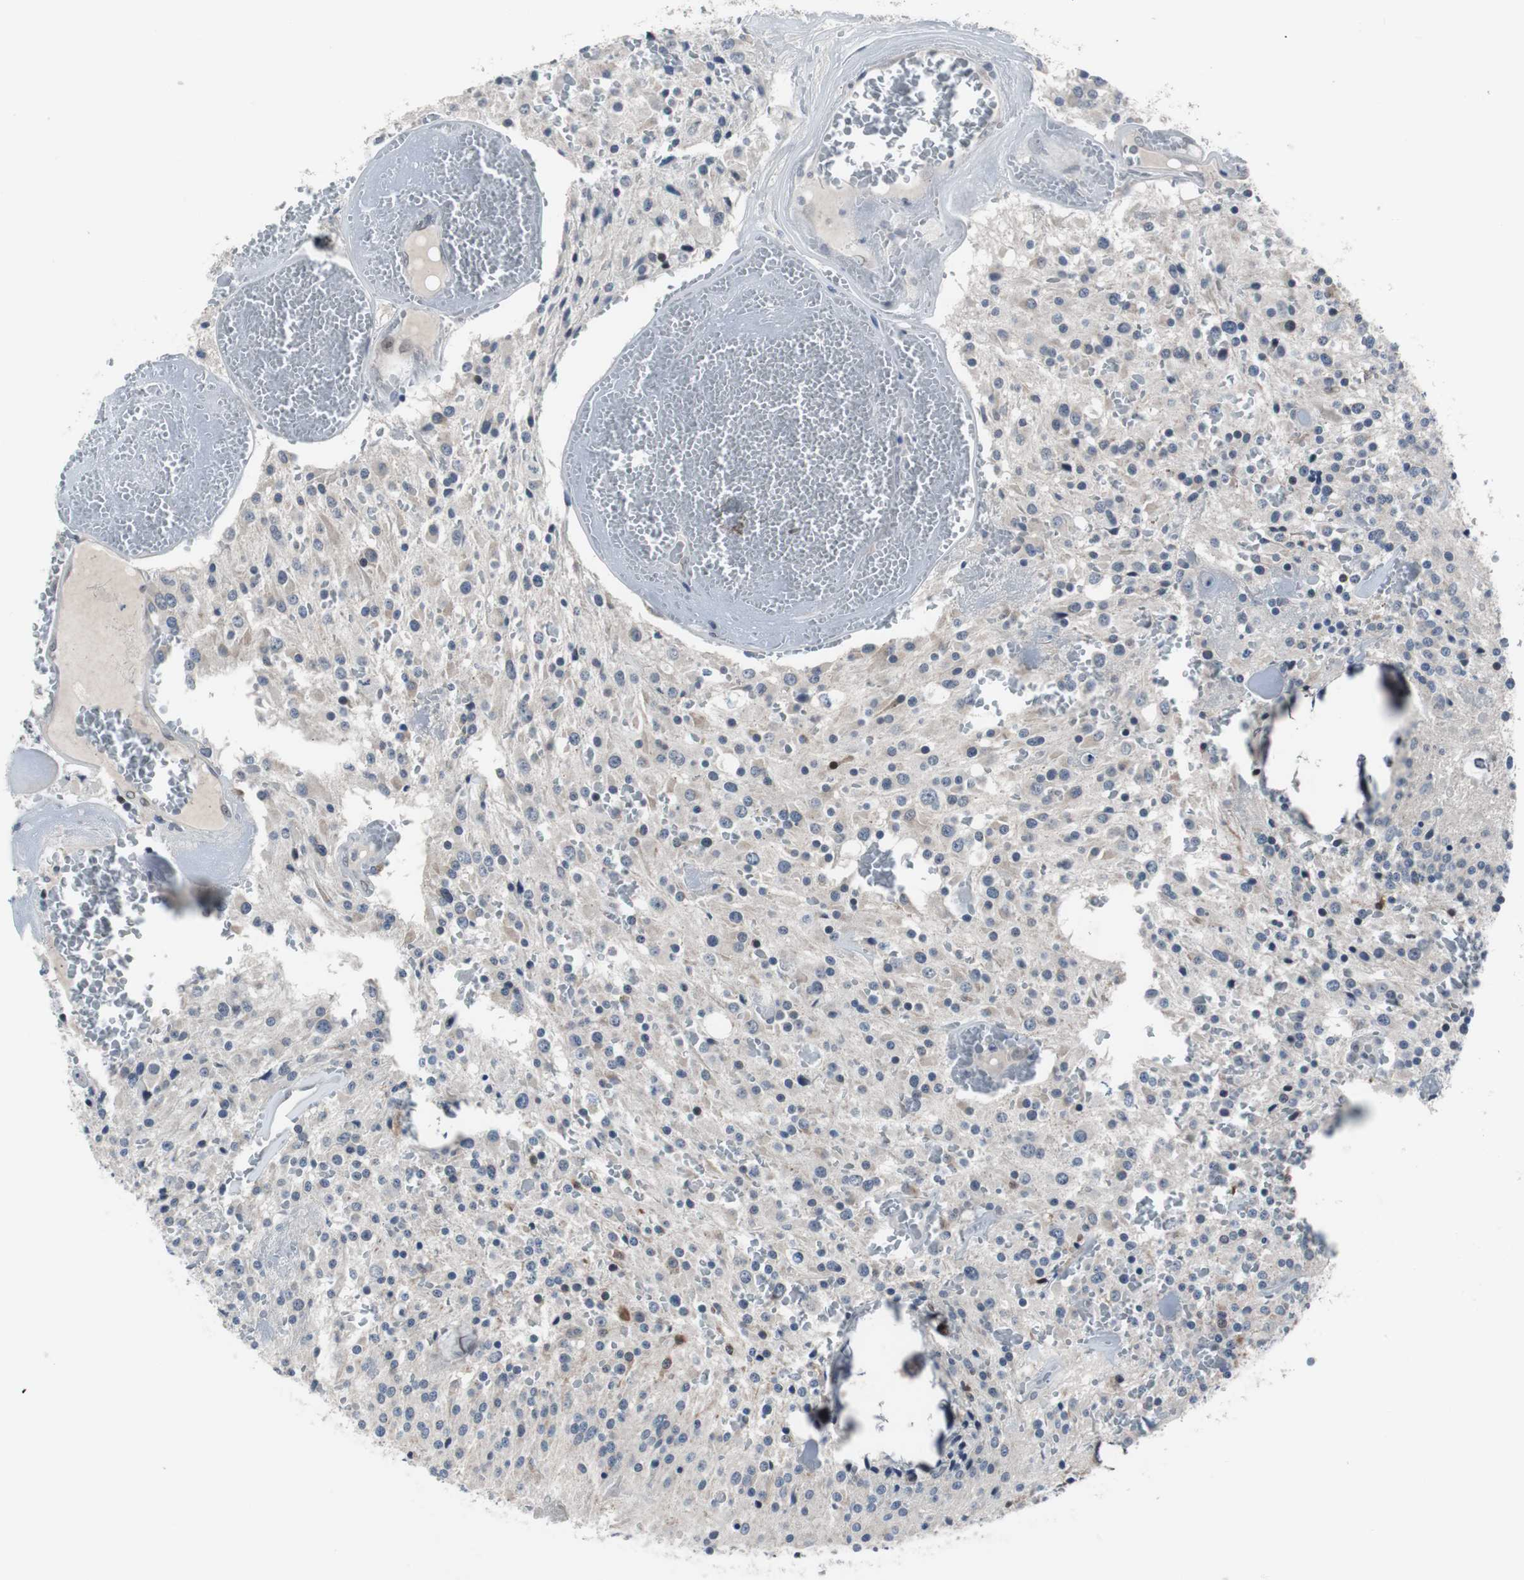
{"staining": {"intensity": "weak", "quantity": "<25%", "location": "cytoplasmic/membranous"}, "tissue": "glioma", "cell_type": "Tumor cells", "image_type": "cancer", "snomed": [{"axis": "morphology", "description": "Glioma, malignant, Low grade"}, {"axis": "topography", "description": "Brain"}], "caption": "An IHC histopathology image of glioma is shown. There is no staining in tumor cells of glioma. (Stains: DAB (3,3'-diaminobenzidine) IHC with hematoxylin counter stain, Microscopy: brightfield microscopy at high magnification).", "gene": "TP63", "patient": {"sex": "male", "age": 58}}